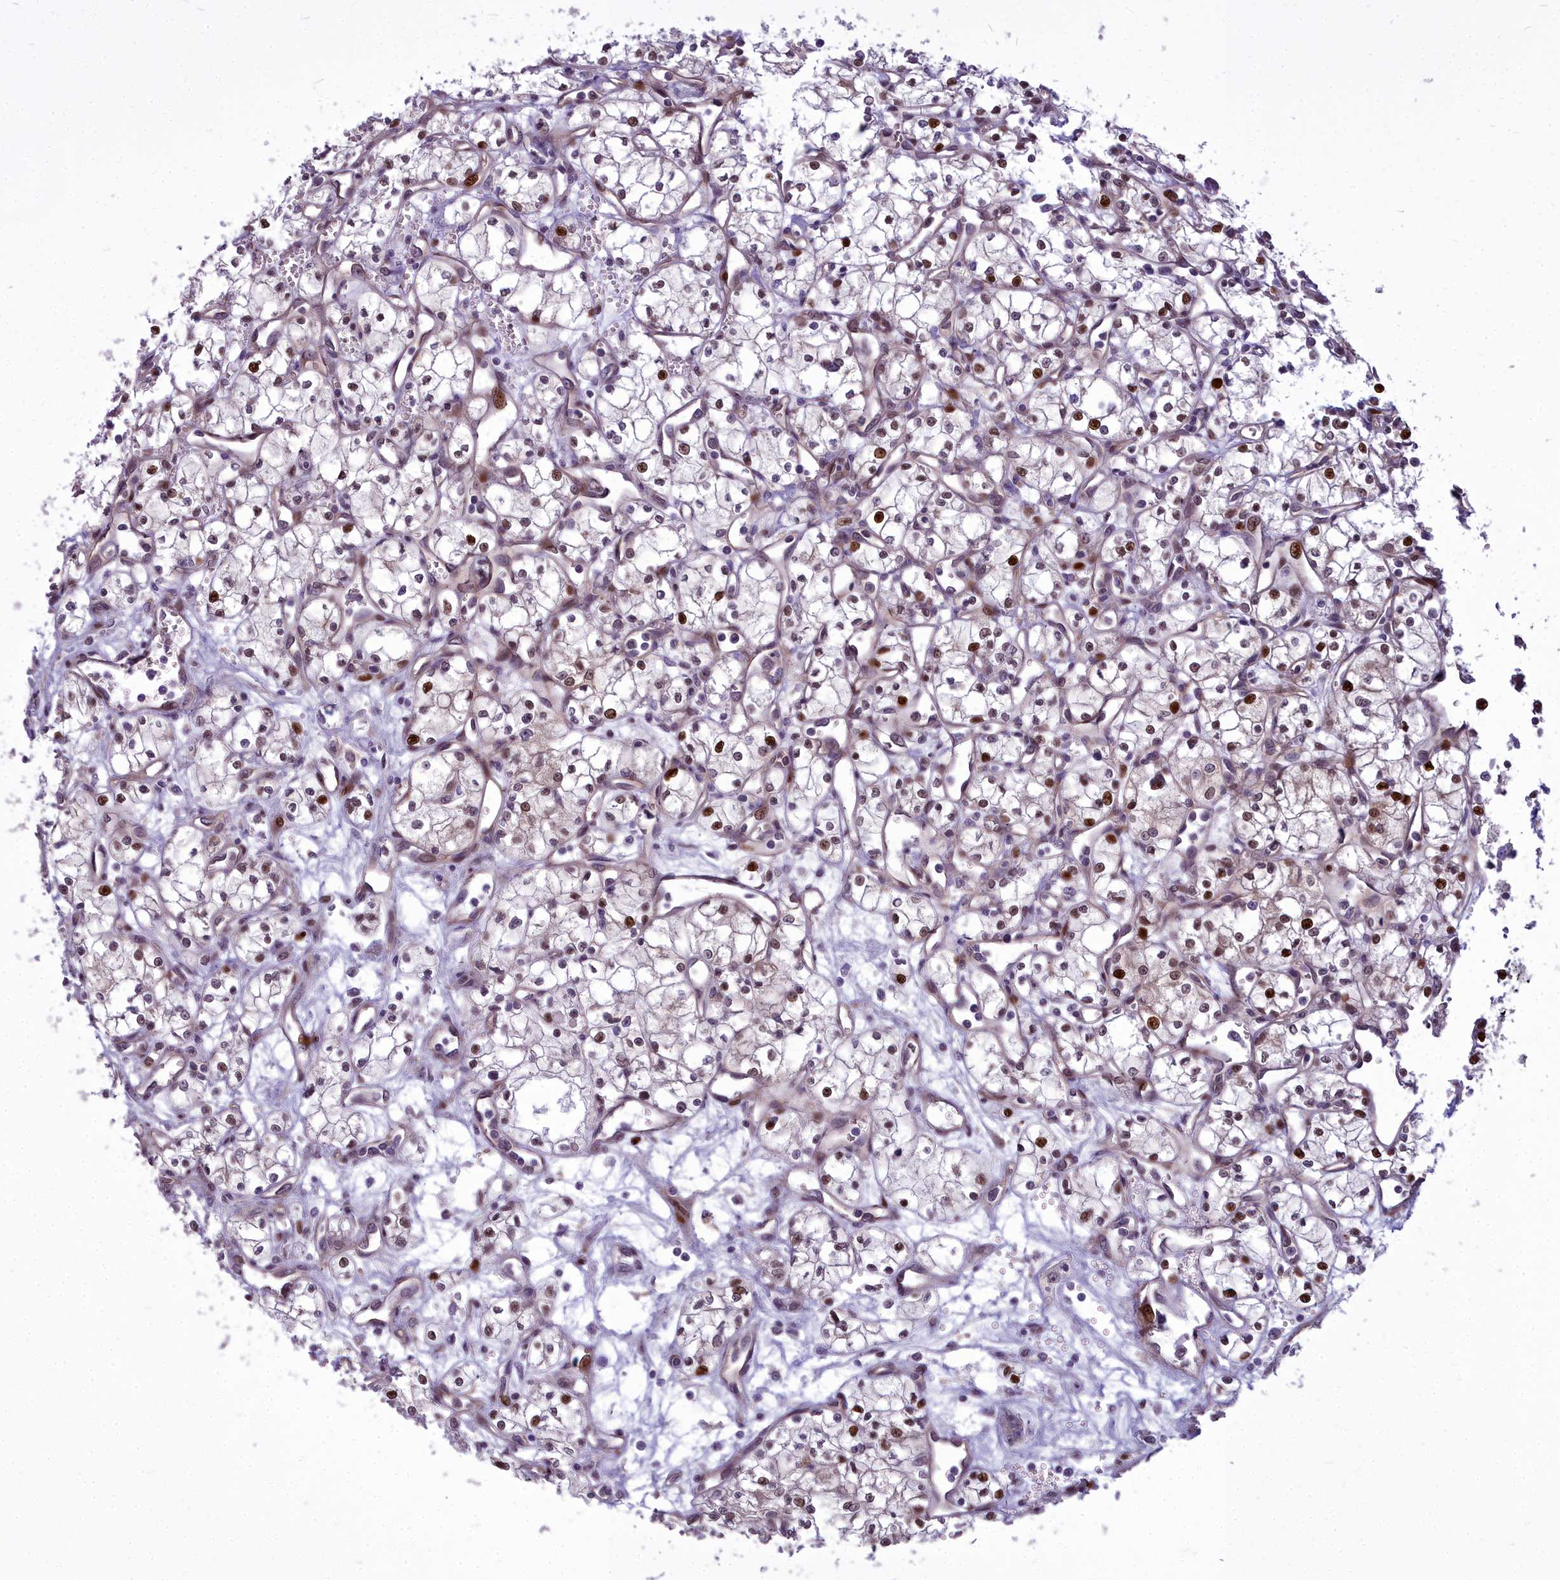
{"staining": {"intensity": "strong", "quantity": "25%-75%", "location": "nuclear"}, "tissue": "renal cancer", "cell_type": "Tumor cells", "image_type": "cancer", "snomed": [{"axis": "morphology", "description": "Adenocarcinoma, NOS"}, {"axis": "topography", "description": "Kidney"}], "caption": "The micrograph demonstrates immunohistochemical staining of renal cancer. There is strong nuclear staining is appreciated in approximately 25%-75% of tumor cells. The staining was performed using DAB, with brown indicating positive protein expression. Nuclei are stained blue with hematoxylin.", "gene": "AP1M1", "patient": {"sex": "male", "age": 59}}